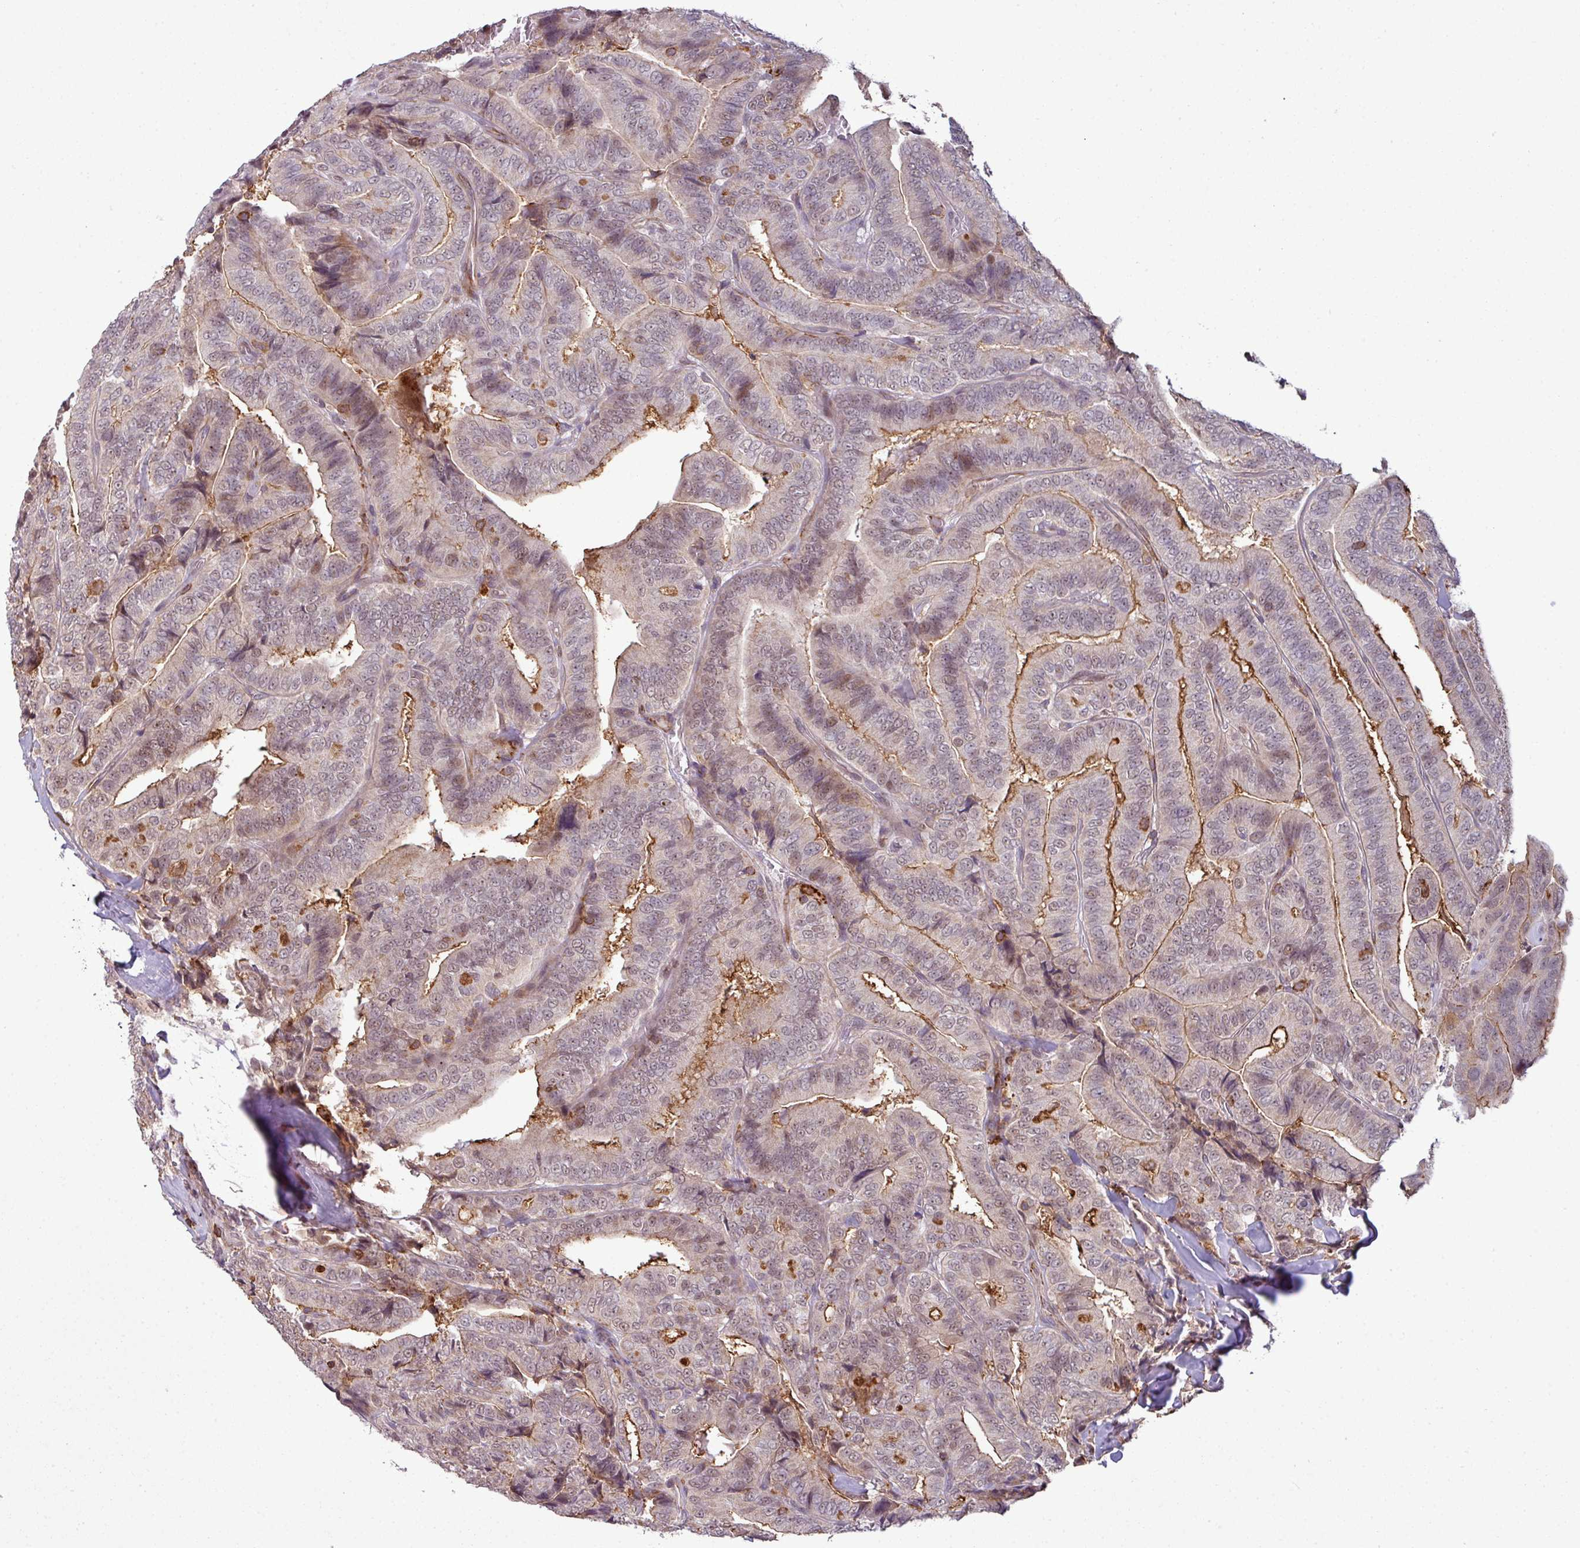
{"staining": {"intensity": "moderate", "quantity": "25%-75%", "location": "cytoplasmic/membranous,nuclear"}, "tissue": "thyroid cancer", "cell_type": "Tumor cells", "image_type": "cancer", "snomed": [{"axis": "morphology", "description": "Papillary adenocarcinoma, NOS"}, {"axis": "topography", "description": "Thyroid gland"}], "caption": "Papillary adenocarcinoma (thyroid) tissue reveals moderate cytoplasmic/membranous and nuclear expression in about 25%-75% of tumor cells", "gene": "ZC2HC1C", "patient": {"sex": "male", "age": 61}}